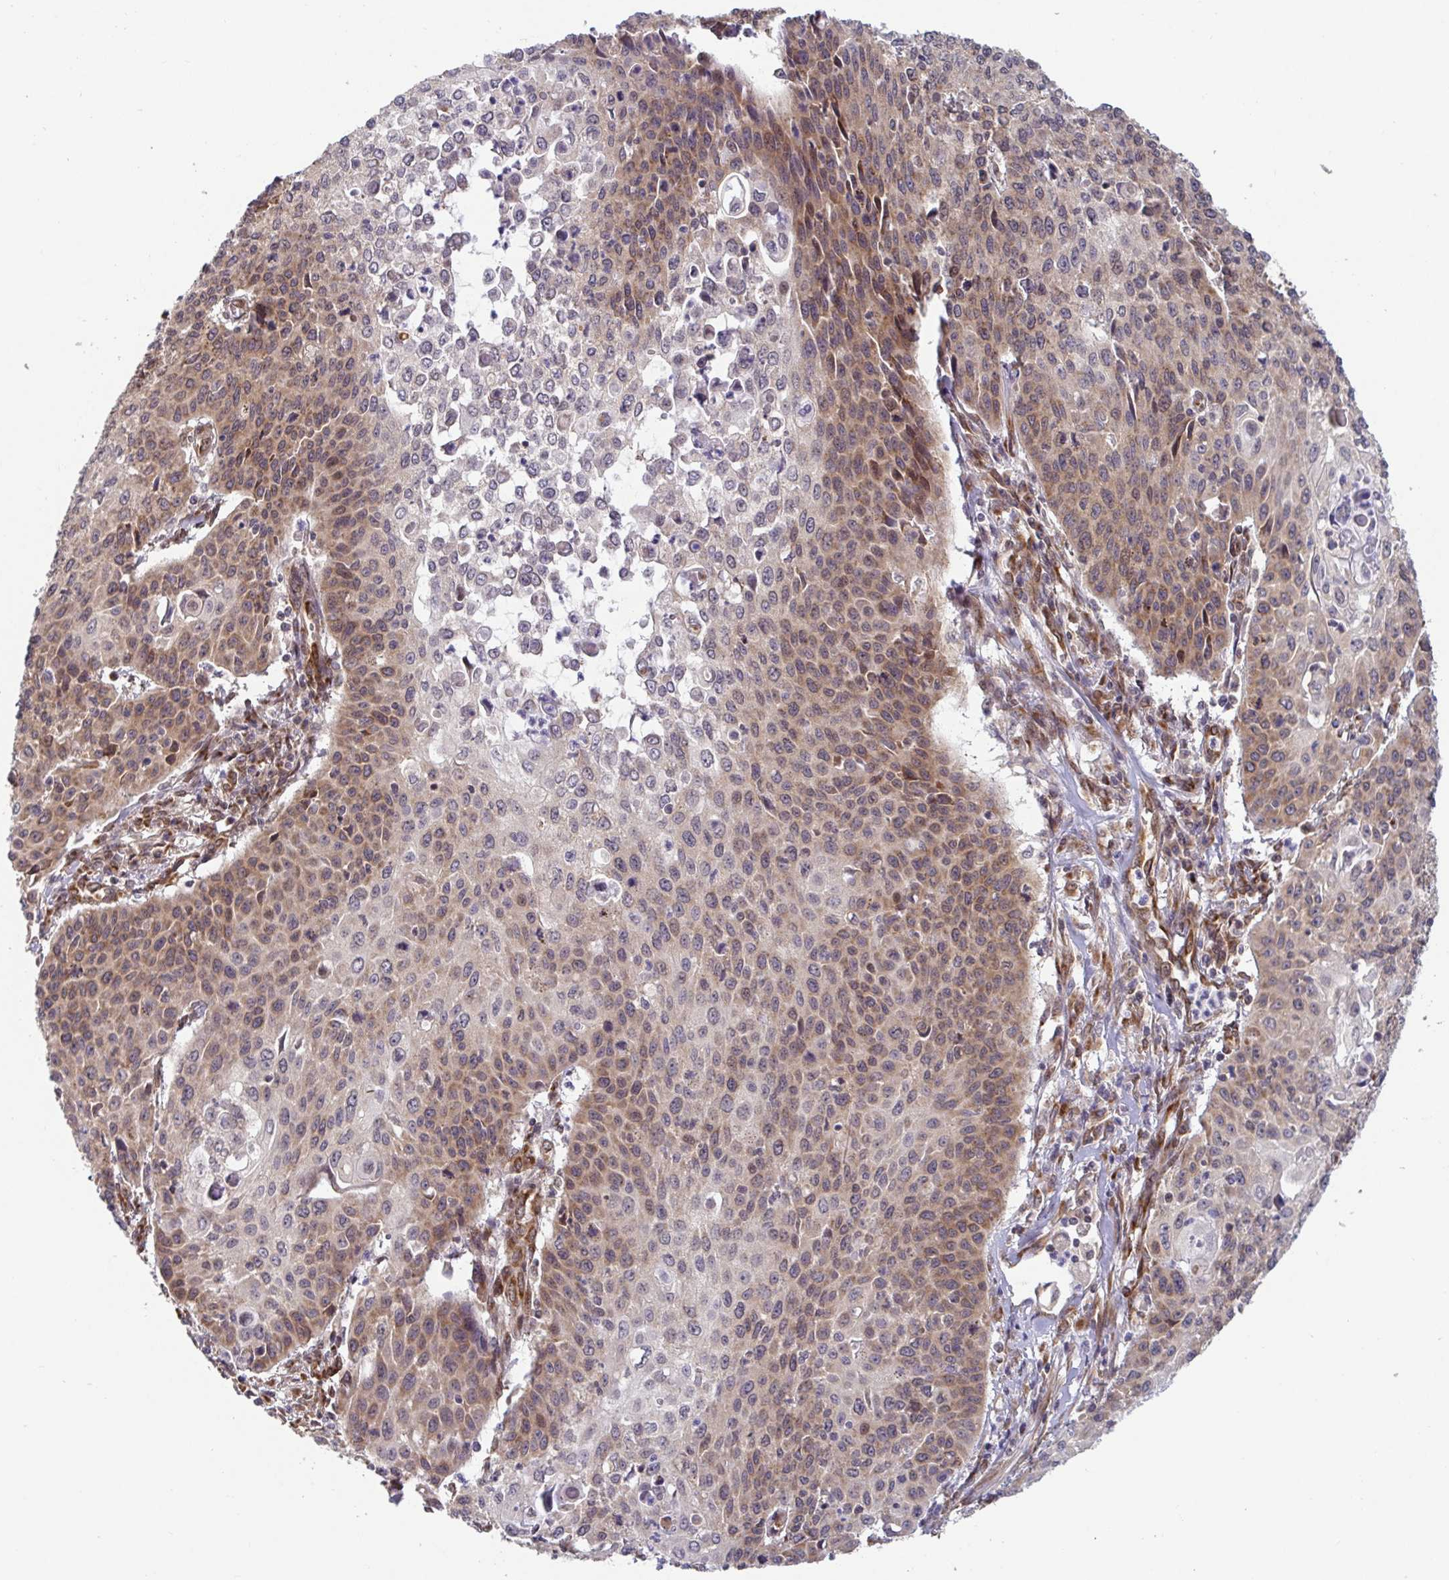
{"staining": {"intensity": "moderate", "quantity": ">75%", "location": "cytoplasmic/membranous"}, "tissue": "cervical cancer", "cell_type": "Tumor cells", "image_type": "cancer", "snomed": [{"axis": "morphology", "description": "Squamous cell carcinoma, NOS"}, {"axis": "topography", "description": "Cervix"}], "caption": "Squamous cell carcinoma (cervical) stained with a protein marker reveals moderate staining in tumor cells.", "gene": "ATP5MJ", "patient": {"sex": "female", "age": 65}}